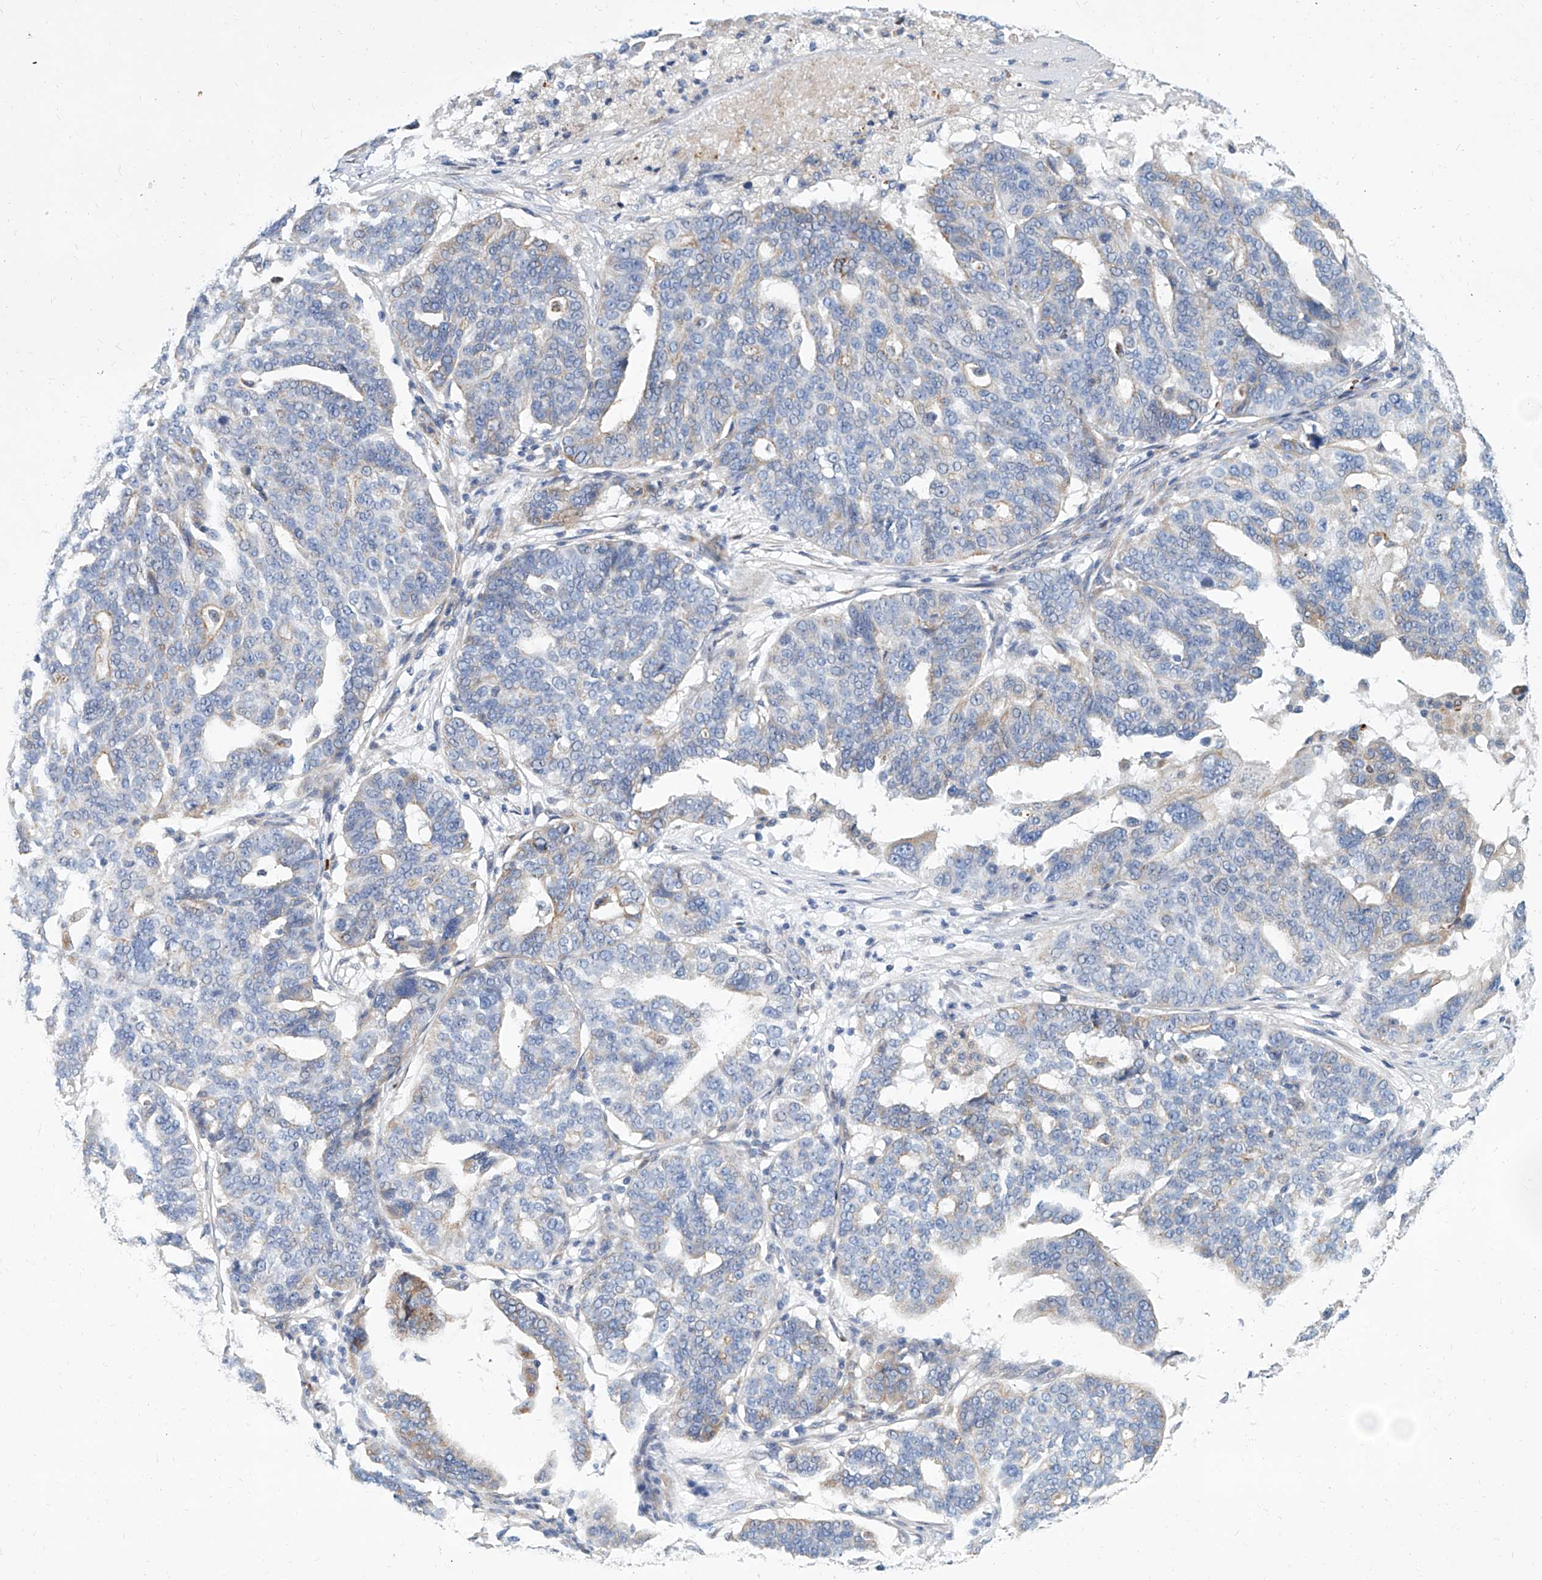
{"staining": {"intensity": "weak", "quantity": "<25%", "location": "cytoplasmic/membranous"}, "tissue": "ovarian cancer", "cell_type": "Tumor cells", "image_type": "cancer", "snomed": [{"axis": "morphology", "description": "Cystadenocarcinoma, serous, NOS"}, {"axis": "topography", "description": "Ovary"}], "caption": "DAB immunohistochemical staining of ovarian cancer displays no significant expression in tumor cells.", "gene": "FPR2", "patient": {"sex": "female", "age": 59}}